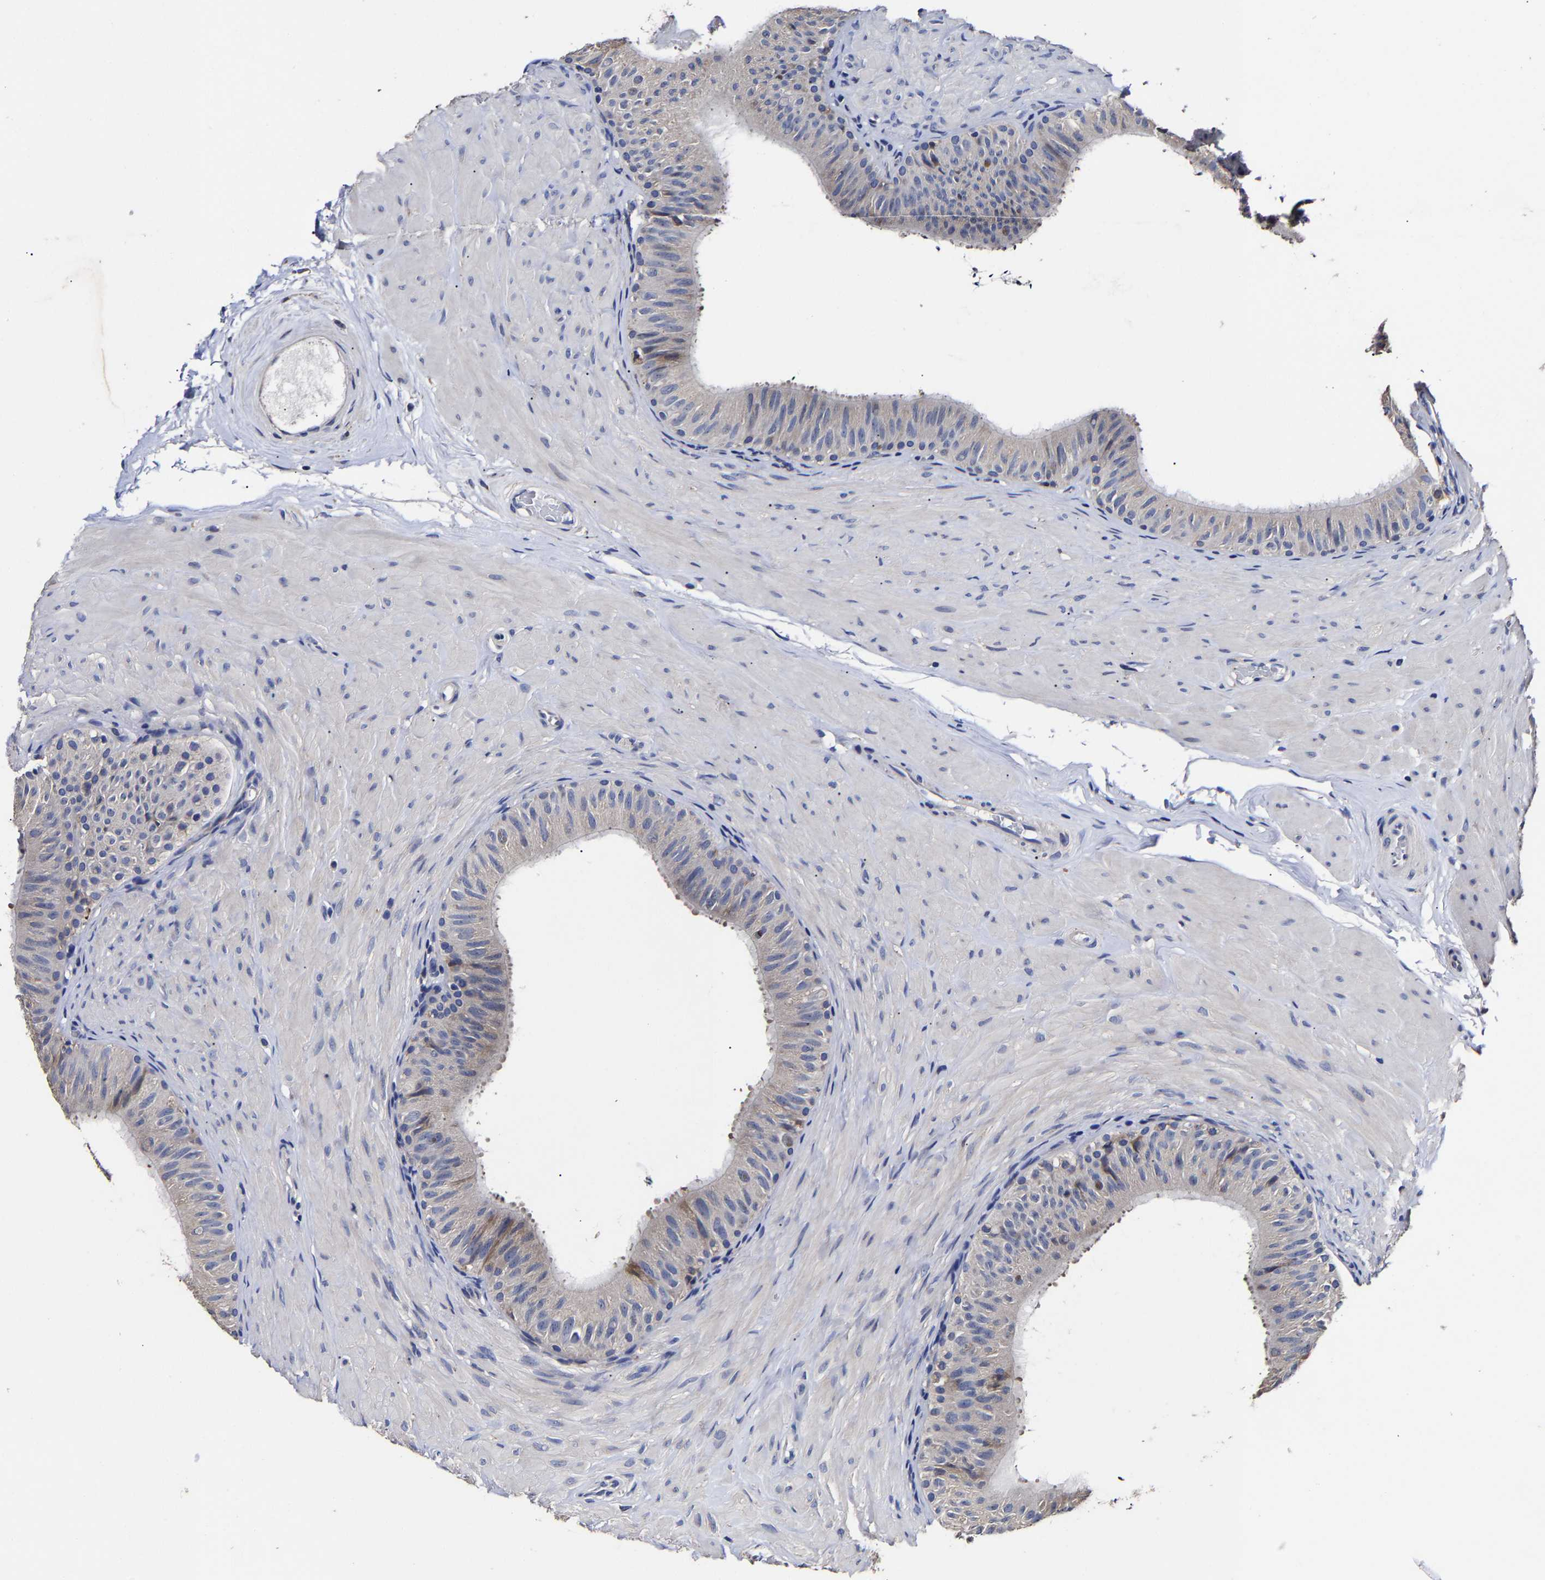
{"staining": {"intensity": "negative", "quantity": "none", "location": "none"}, "tissue": "epididymis", "cell_type": "Glandular cells", "image_type": "normal", "snomed": [{"axis": "morphology", "description": "Normal tissue, NOS"}, {"axis": "topography", "description": "Epididymis"}], "caption": "IHC of unremarkable human epididymis displays no staining in glandular cells. Brightfield microscopy of immunohistochemistry stained with DAB (3,3'-diaminobenzidine) (brown) and hematoxylin (blue), captured at high magnification.", "gene": "AASS", "patient": {"sex": "male", "age": 34}}